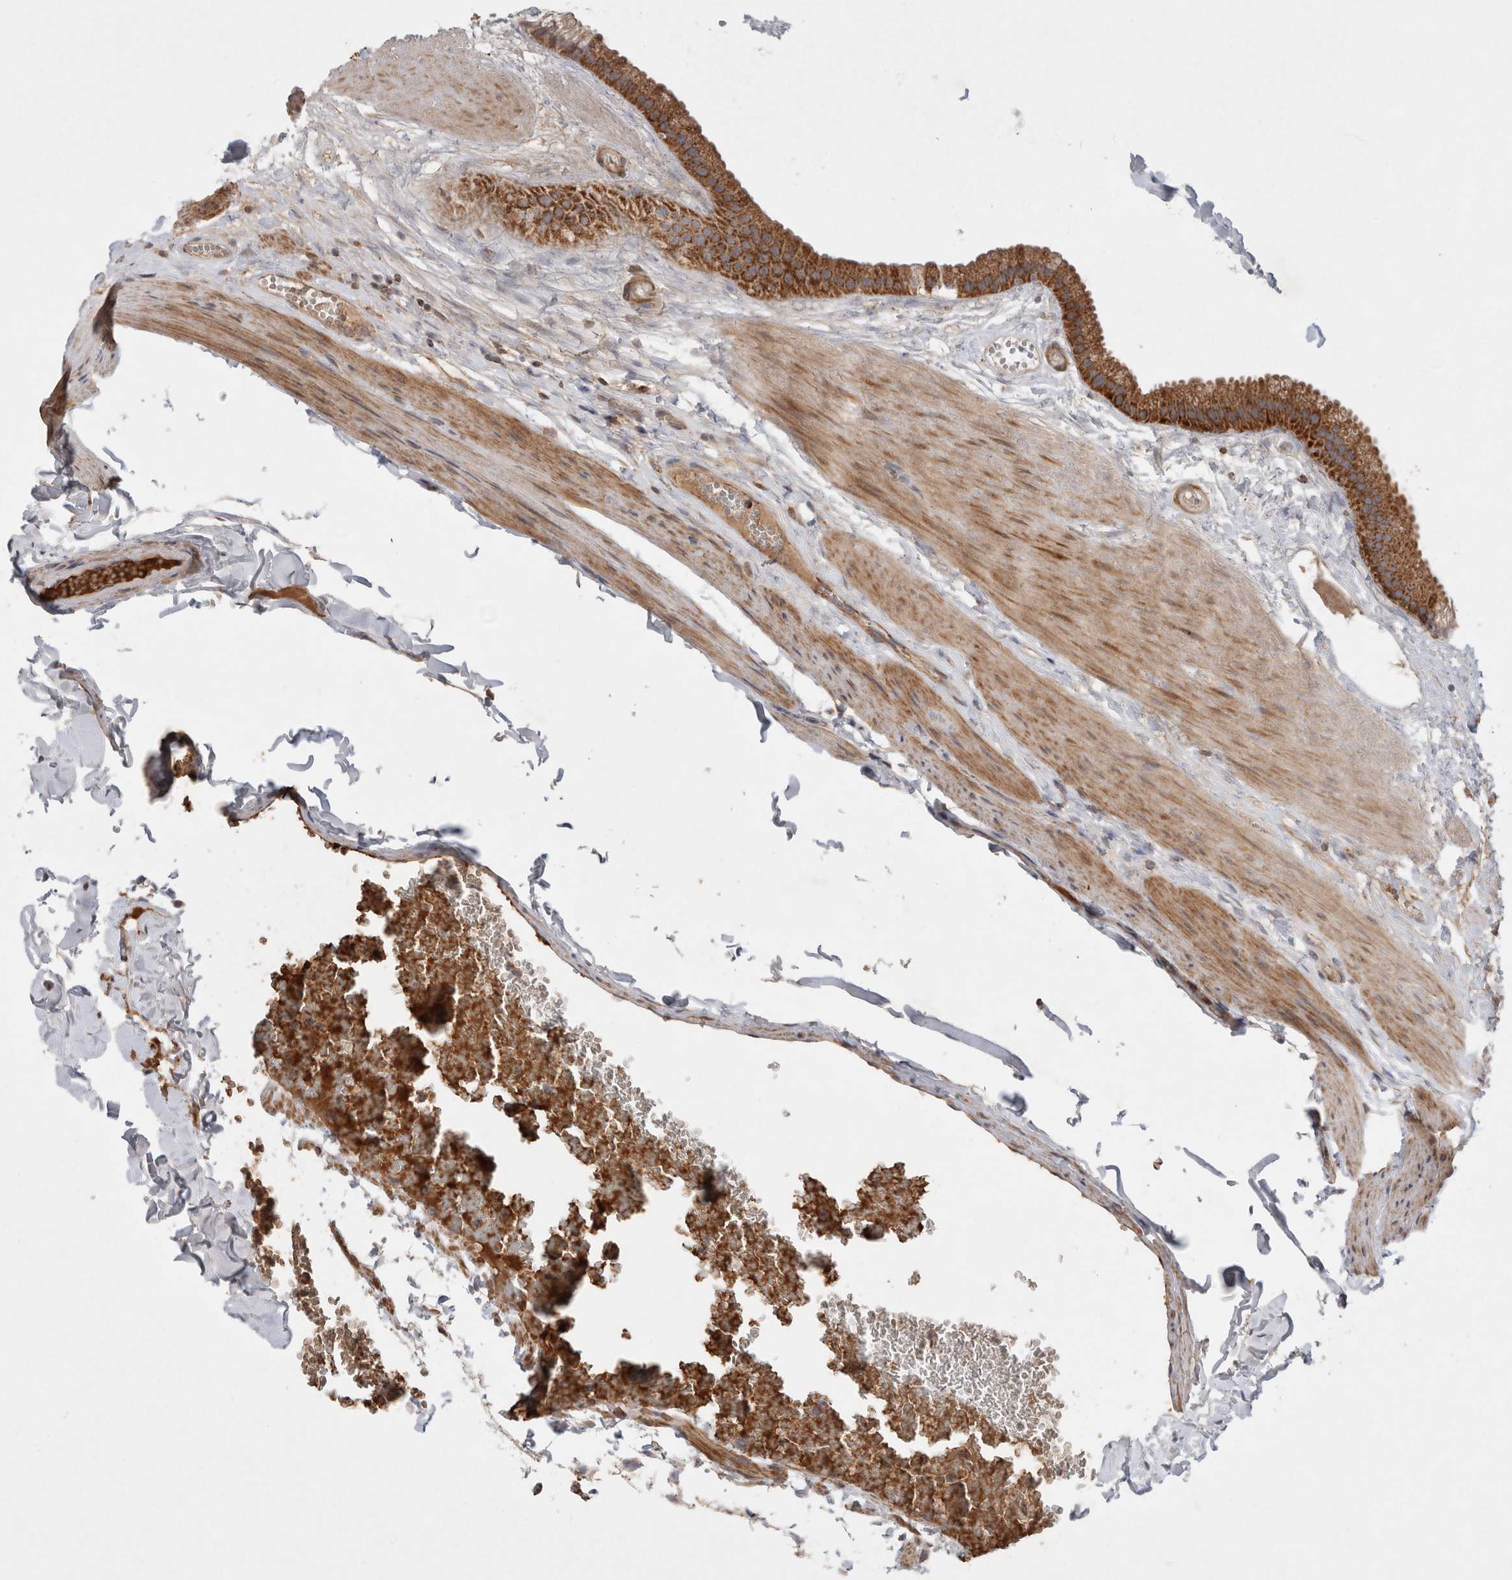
{"staining": {"intensity": "strong", "quantity": ">75%", "location": "cytoplasmic/membranous"}, "tissue": "gallbladder", "cell_type": "Glandular cells", "image_type": "normal", "snomed": [{"axis": "morphology", "description": "Normal tissue, NOS"}, {"axis": "topography", "description": "Gallbladder"}], "caption": "Strong cytoplasmic/membranous expression is present in approximately >75% of glandular cells in benign gallbladder.", "gene": "MRPS28", "patient": {"sex": "female", "age": 64}}